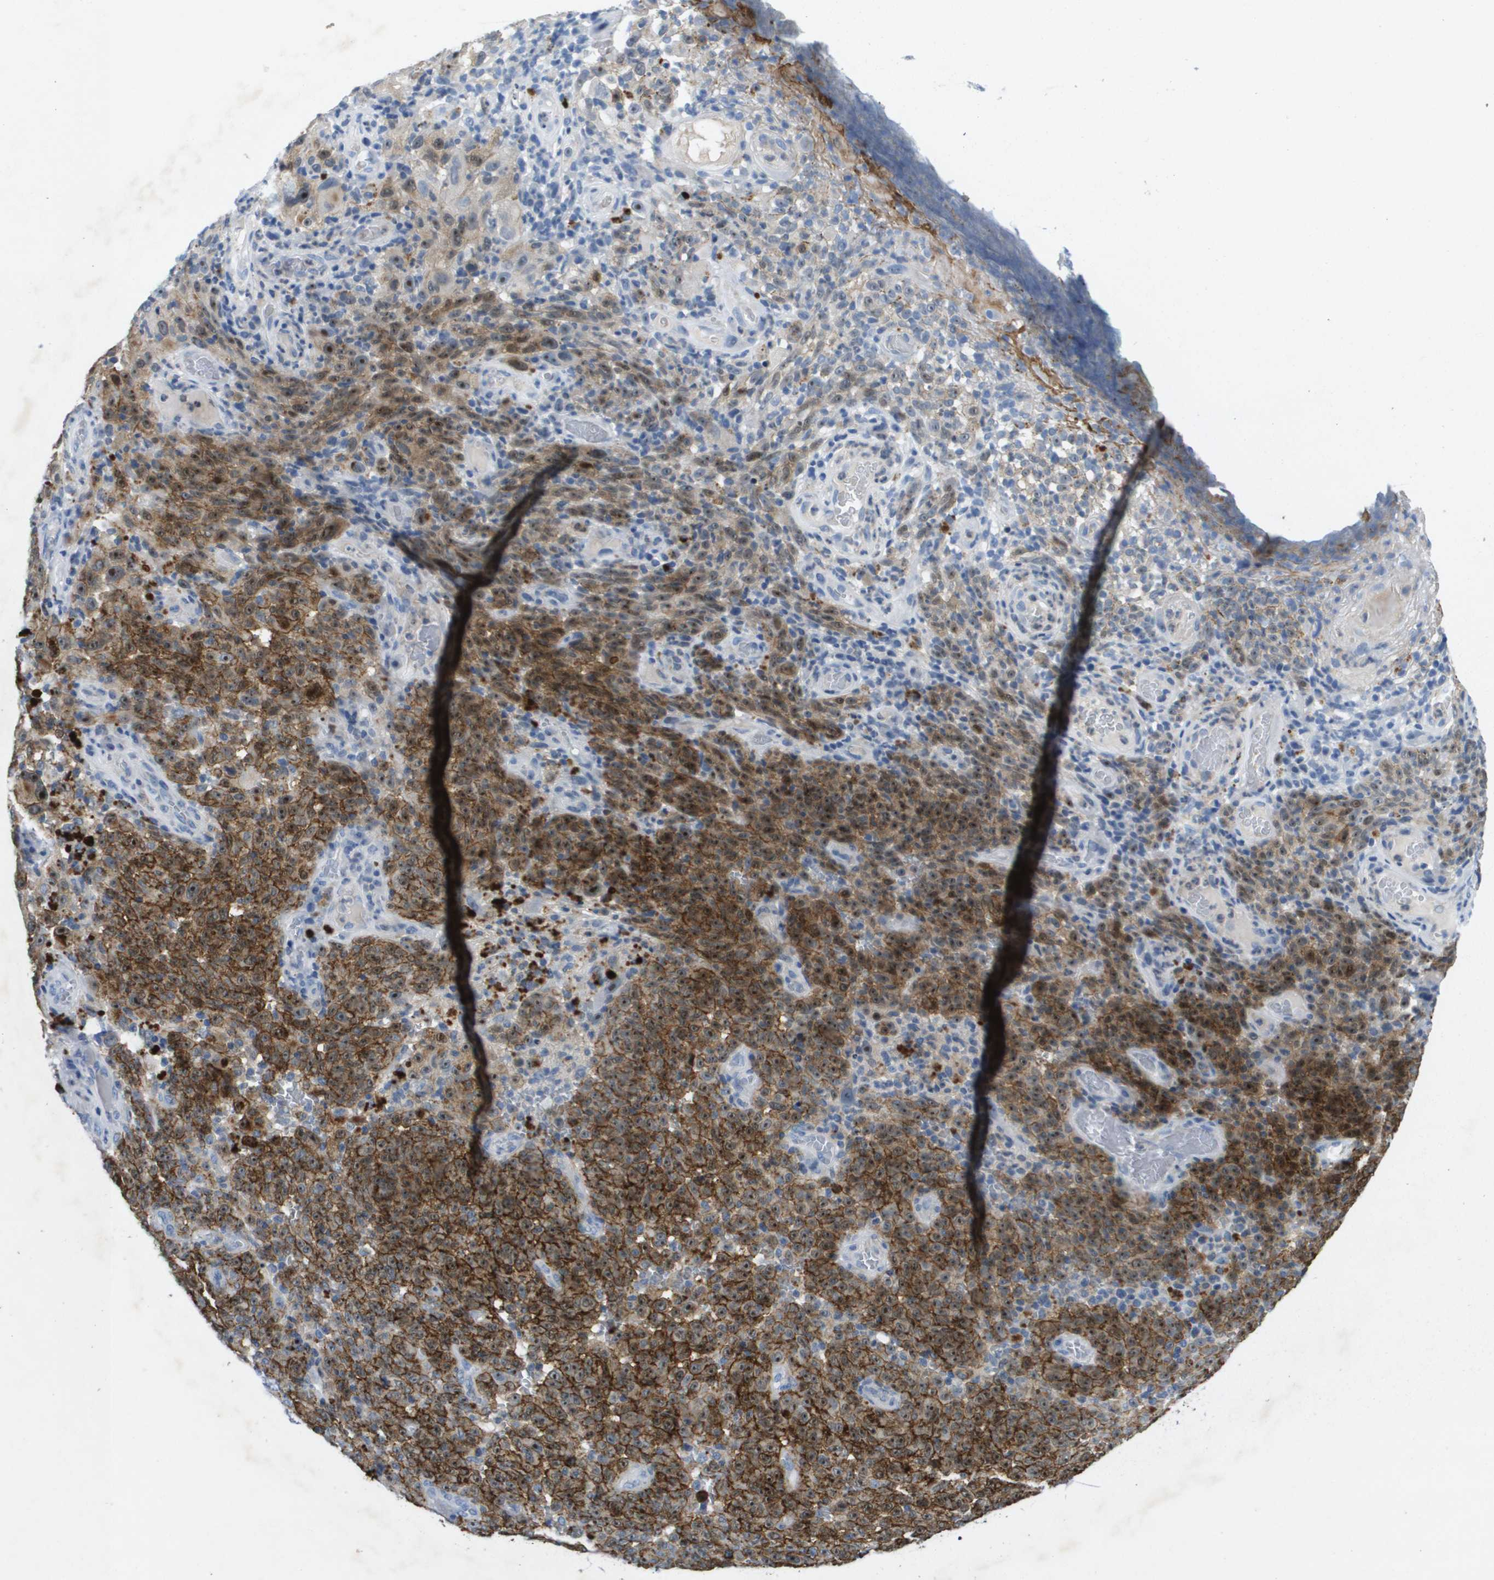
{"staining": {"intensity": "moderate", "quantity": "25%-75%", "location": "cytoplasmic/membranous,nuclear"}, "tissue": "melanoma", "cell_type": "Tumor cells", "image_type": "cancer", "snomed": [{"axis": "morphology", "description": "Malignant melanoma, NOS"}, {"axis": "topography", "description": "Skin"}], "caption": "Malignant melanoma tissue displays moderate cytoplasmic/membranous and nuclear staining in approximately 25%-75% of tumor cells, visualized by immunohistochemistry.", "gene": "LIPG", "patient": {"sex": "female", "age": 82}}